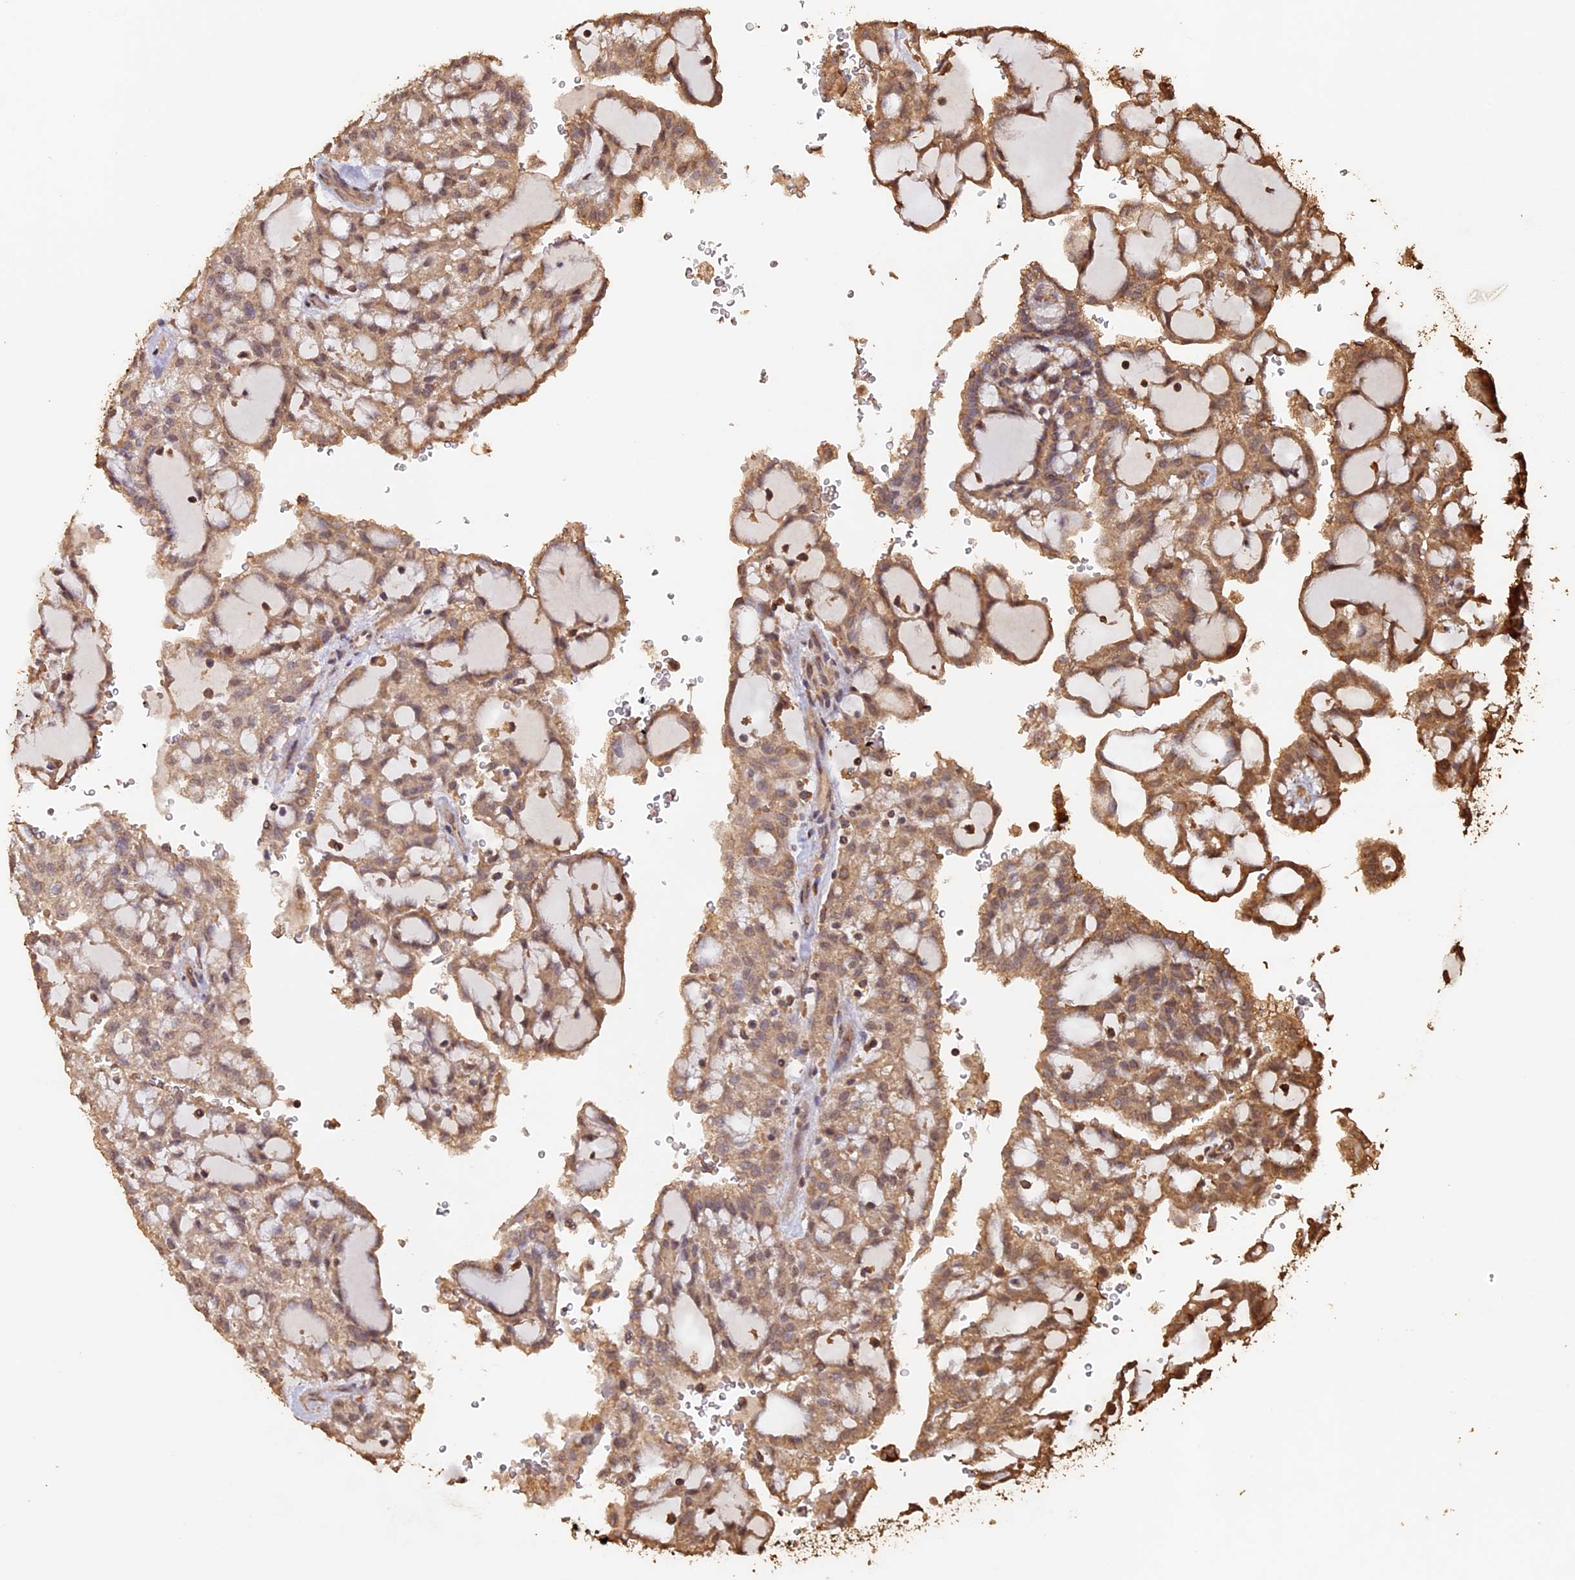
{"staining": {"intensity": "moderate", "quantity": ">75%", "location": "cytoplasmic/membranous"}, "tissue": "renal cancer", "cell_type": "Tumor cells", "image_type": "cancer", "snomed": [{"axis": "morphology", "description": "Adenocarcinoma, NOS"}, {"axis": "topography", "description": "Kidney"}], "caption": "IHC of adenocarcinoma (renal) shows medium levels of moderate cytoplasmic/membranous staining in approximately >75% of tumor cells. (IHC, brightfield microscopy, high magnification).", "gene": "HUNK", "patient": {"sex": "male", "age": 63}}